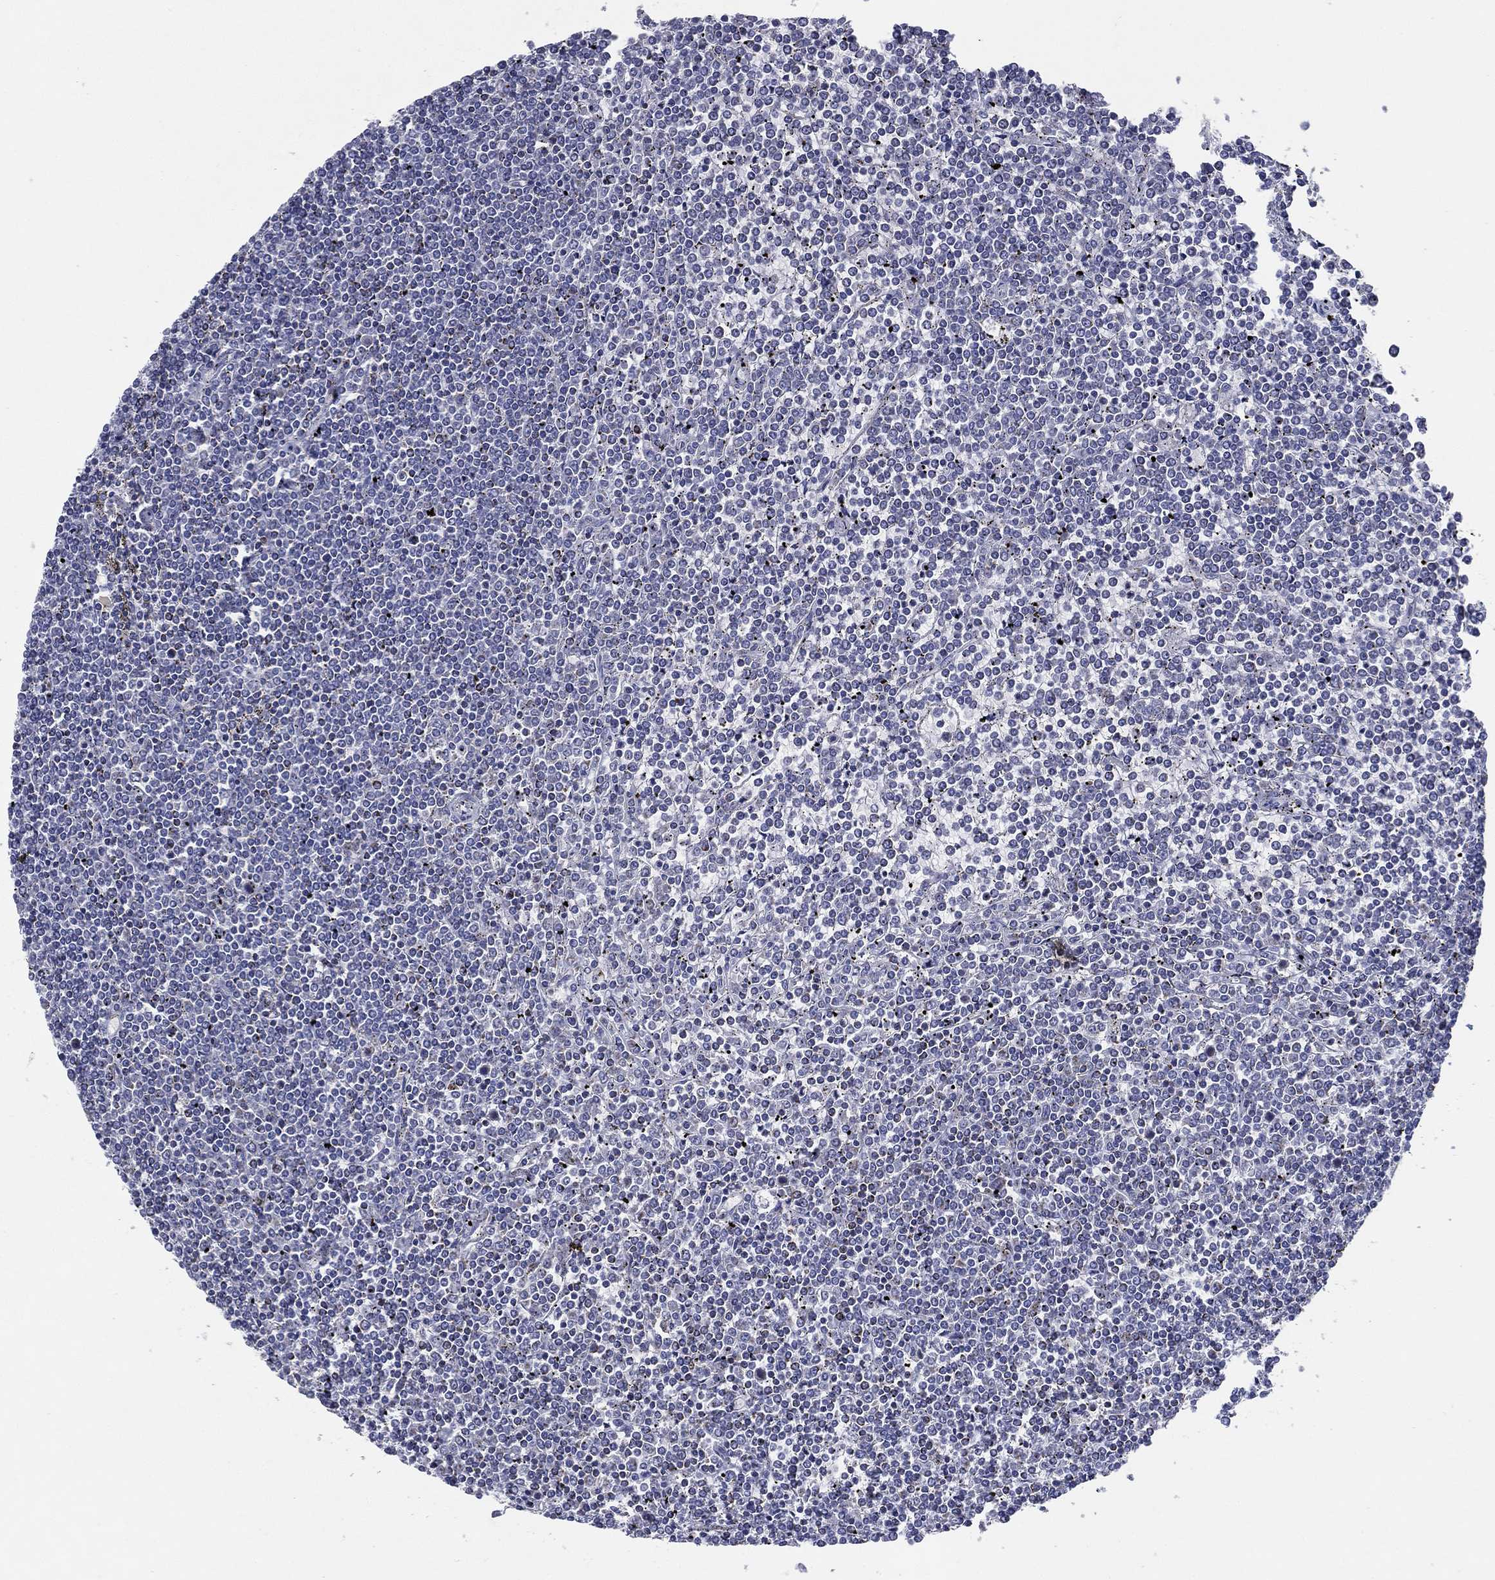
{"staining": {"intensity": "negative", "quantity": "none", "location": "none"}, "tissue": "lymphoma", "cell_type": "Tumor cells", "image_type": "cancer", "snomed": [{"axis": "morphology", "description": "Malignant lymphoma, non-Hodgkin's type, Low grade"}, {"axis": "topography", "description": "Spleen"}], "caption": "There is no significant staining in tumor cells of lymphoma.", "gene": "SFXN1", "patient": {"sex": "female", "age": 19}}